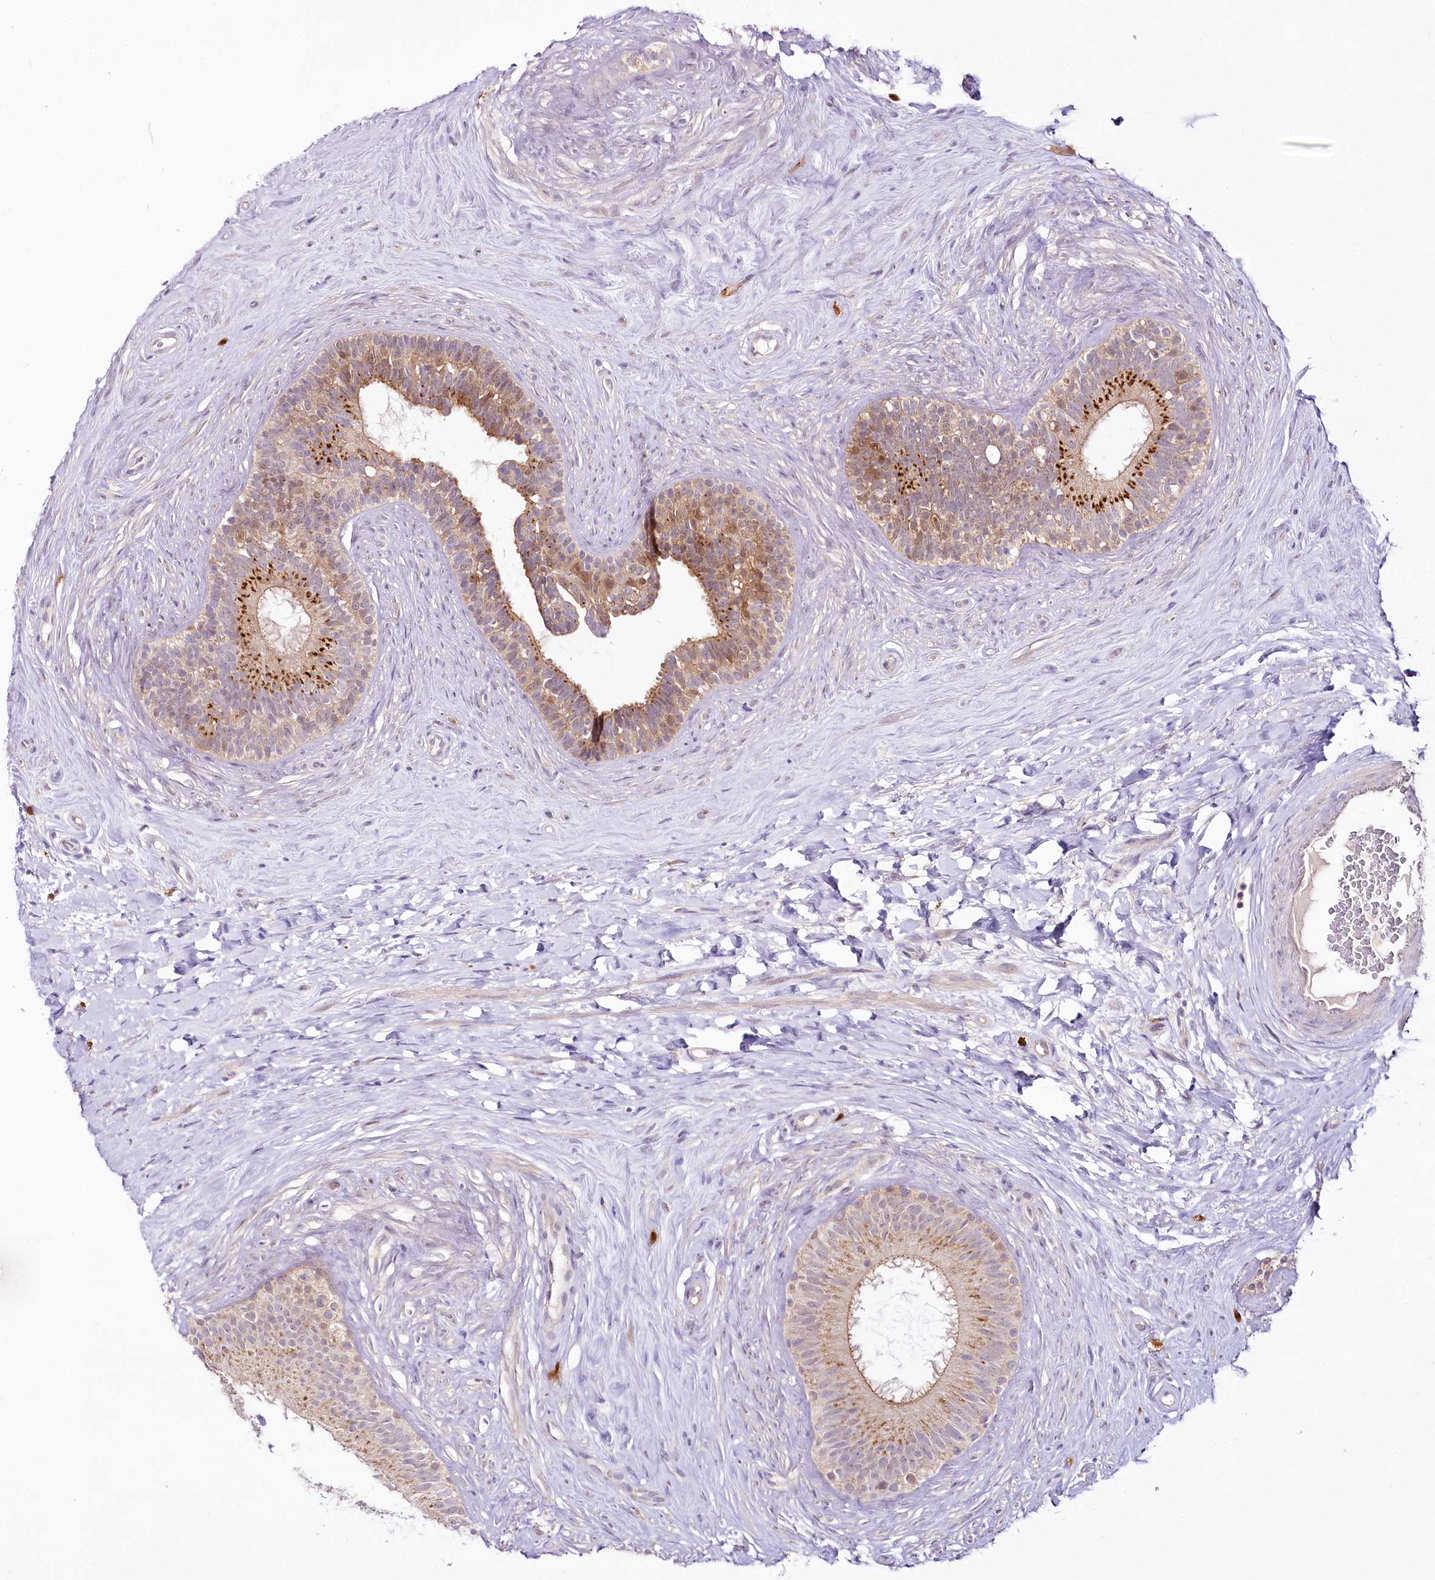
{"staining": {"intensity": "moderate", "quantity": "25%-75%", "location": "cytoplasmic/membranous"}, "tissue": "epididymis", "cell_type": "Glandular cells", "image_type": "normal", "snomed": [{"axis": "morphology", "description": "Normal tissue, NOS"}, {"axis": "topography", "description": "Epididymis"}], "caption": "Immunohistochemical staining of normal epididymis displays medium levels of moderate cytoplasmic/membranous positivity in about 25%-75% of glandular cells.", "gene": "VWA5A", "patient": {"sex": "male", "age": 84}}